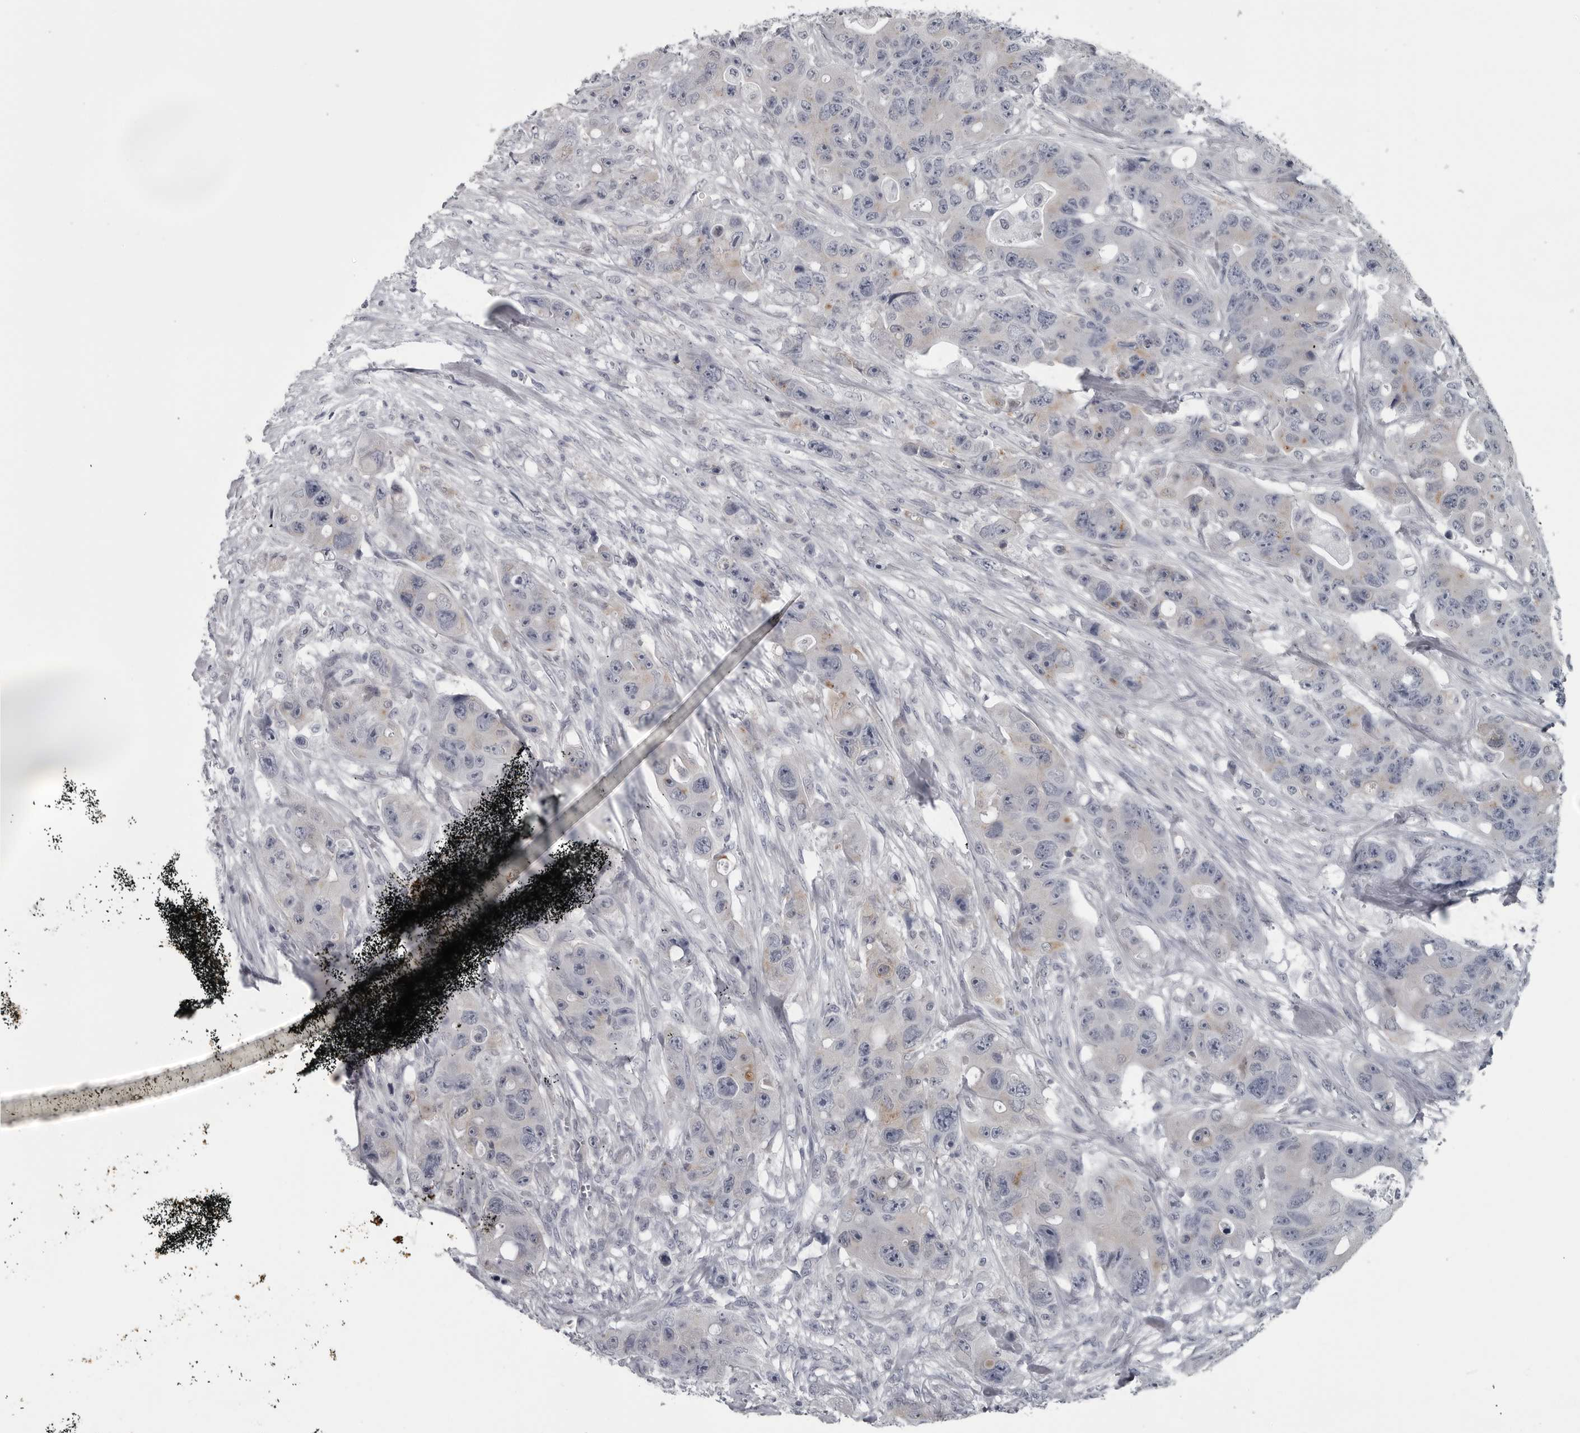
{"staining": {"intensity": "weak", "quantity": "<25%", "location": "cytoplasmic/membranous"}, "tissue": "colorectal cancer", "cell_type": "Tumor cells", "image_type": "cancer", "snomed": [{"axis": "morphology", "description": "Adenocarcinoma, NOS"}, {"axis": "topography", "description": "Colon"}], "caption": "DAB (3,3'-diaminobenzidine) immunohistochemical staining of human colorectal cancer (adenocarcinoma) exhibits no significant staining in tumor cells.", "gene": "MYOC", "patient": {"sex": "female", "age": 46}}